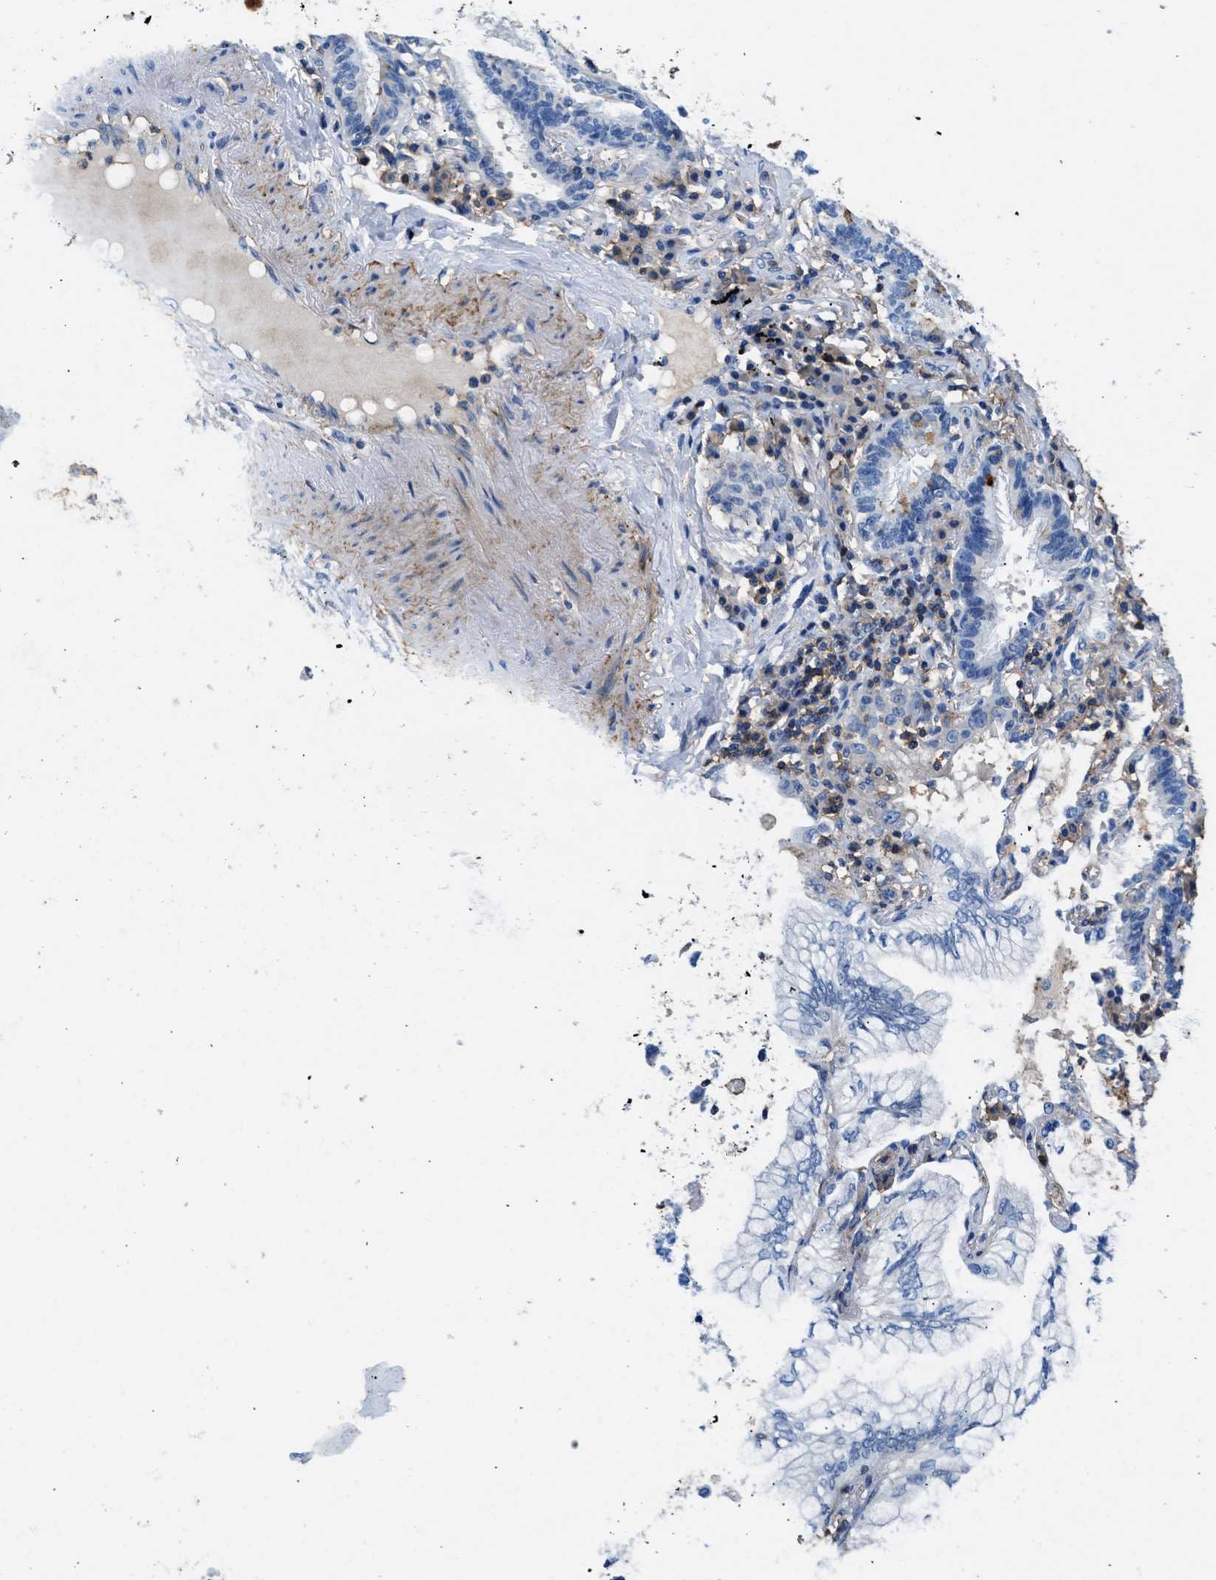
{"staining": {"intensity": "negative", "quantity": "none", "location": "none"}, "tissue": "lung cancer", "cell_type": "Tumor cells", "image_type": "cancer", "snomed": [{"axis": "morphology", "description": "Adenocarcinoma, NOS"}, {"axis": "topography", "description": "Lung"}], "caption": "Tumor cells show no significant staining in lung cancer.", "gene": "KCNQ4", "patient": {"sex": "female", "age": 70}}